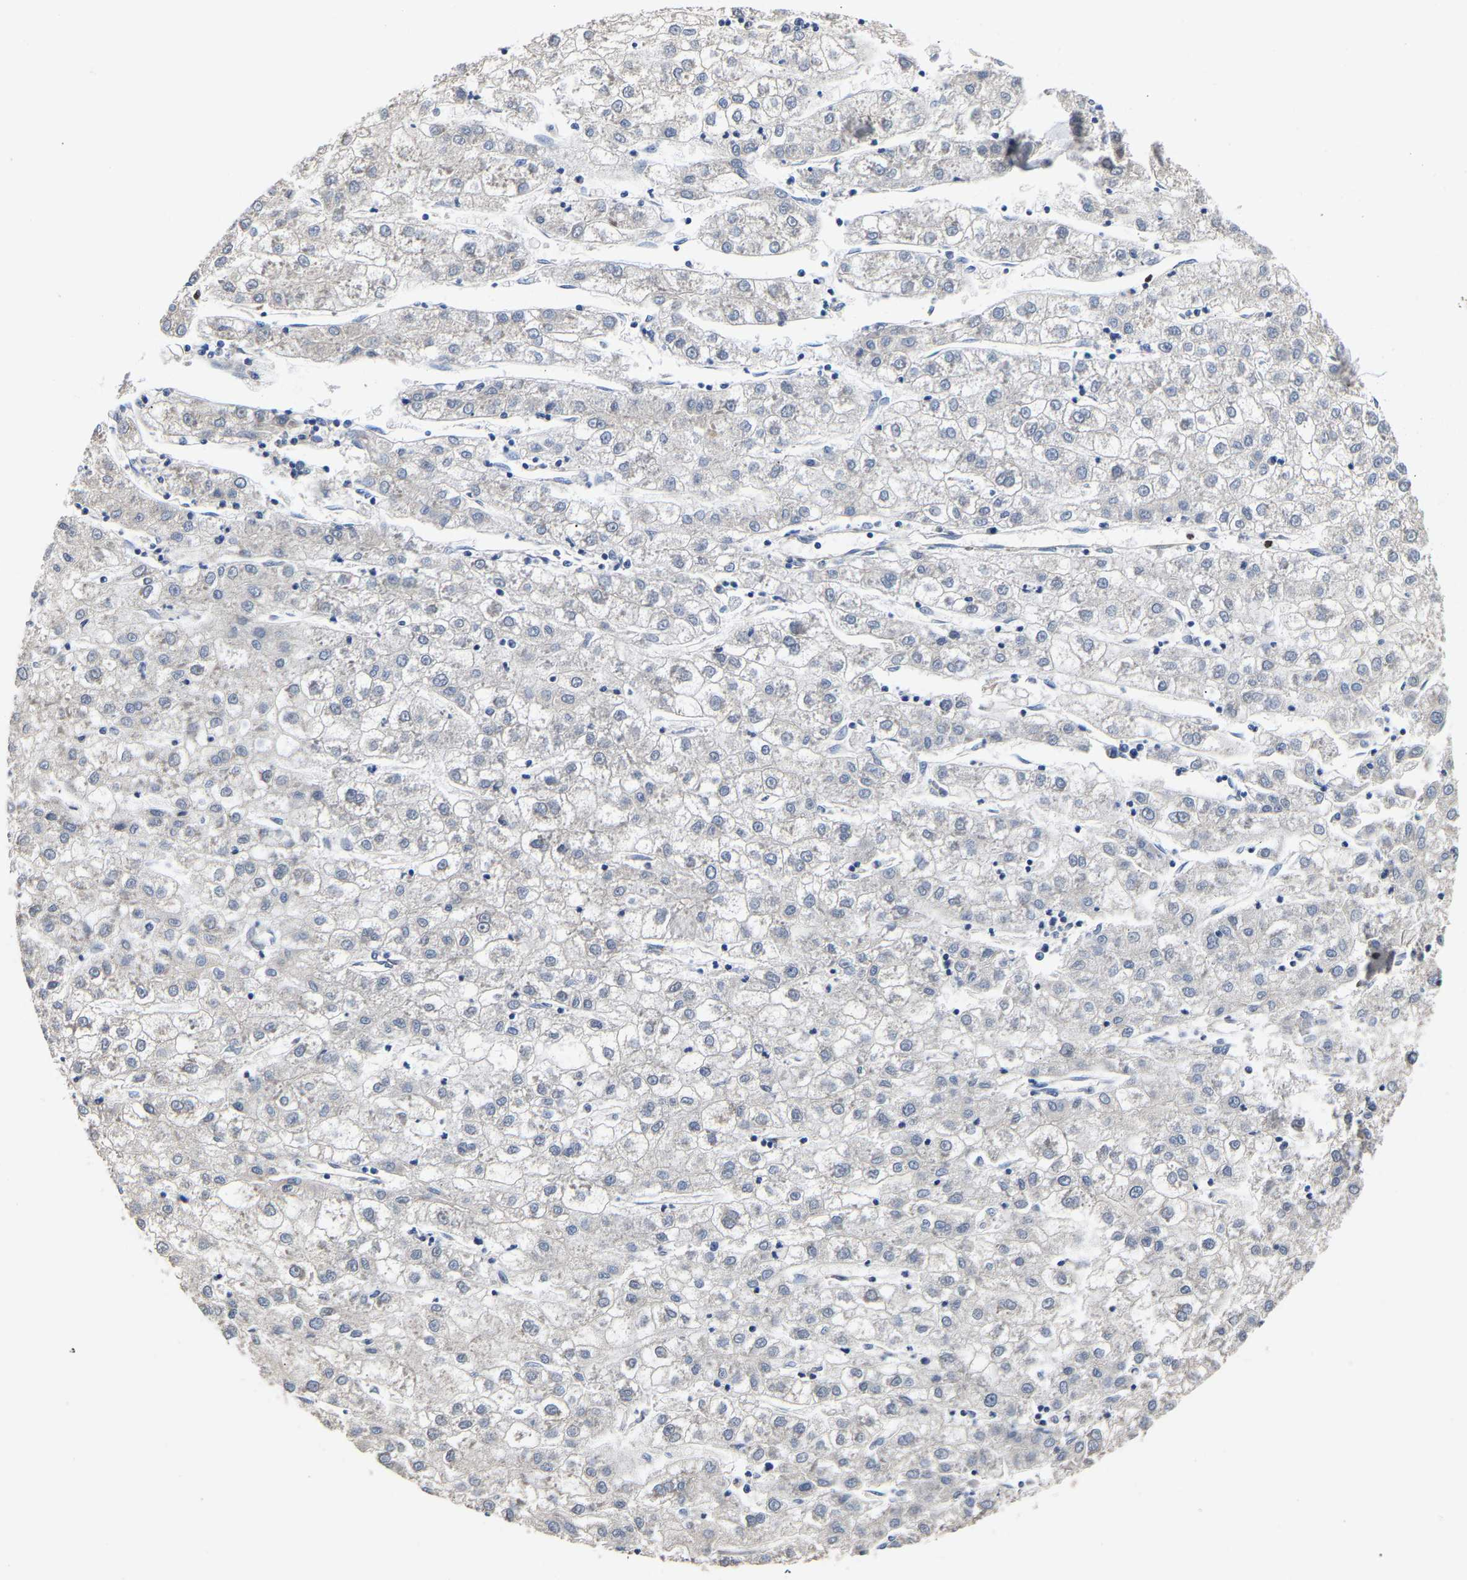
{"staining": {"intensity": "weak", "quantity": "<25%", "location": "cytoplasmic/membranous"}, "tissue": "liver cancer", "cell_type": "Tumor cells", "image_type": "cancer", "snomed": [{"axis": "morphology", "description": "Carcinoma, Hepatocellular, NOS"}, {"axis": "topography", "description": "Liver"}], "caption": "A micrograph of human hepatocellular carcinoma (liver) is negative for staining in tumor cells. (DAB (3,3'-diaminobenzidine) immunohistochemistry visualized using brightfield microscopy, high magnification).", "gene": "METTL16", "patient": {"sex": "male", "age": 72}}